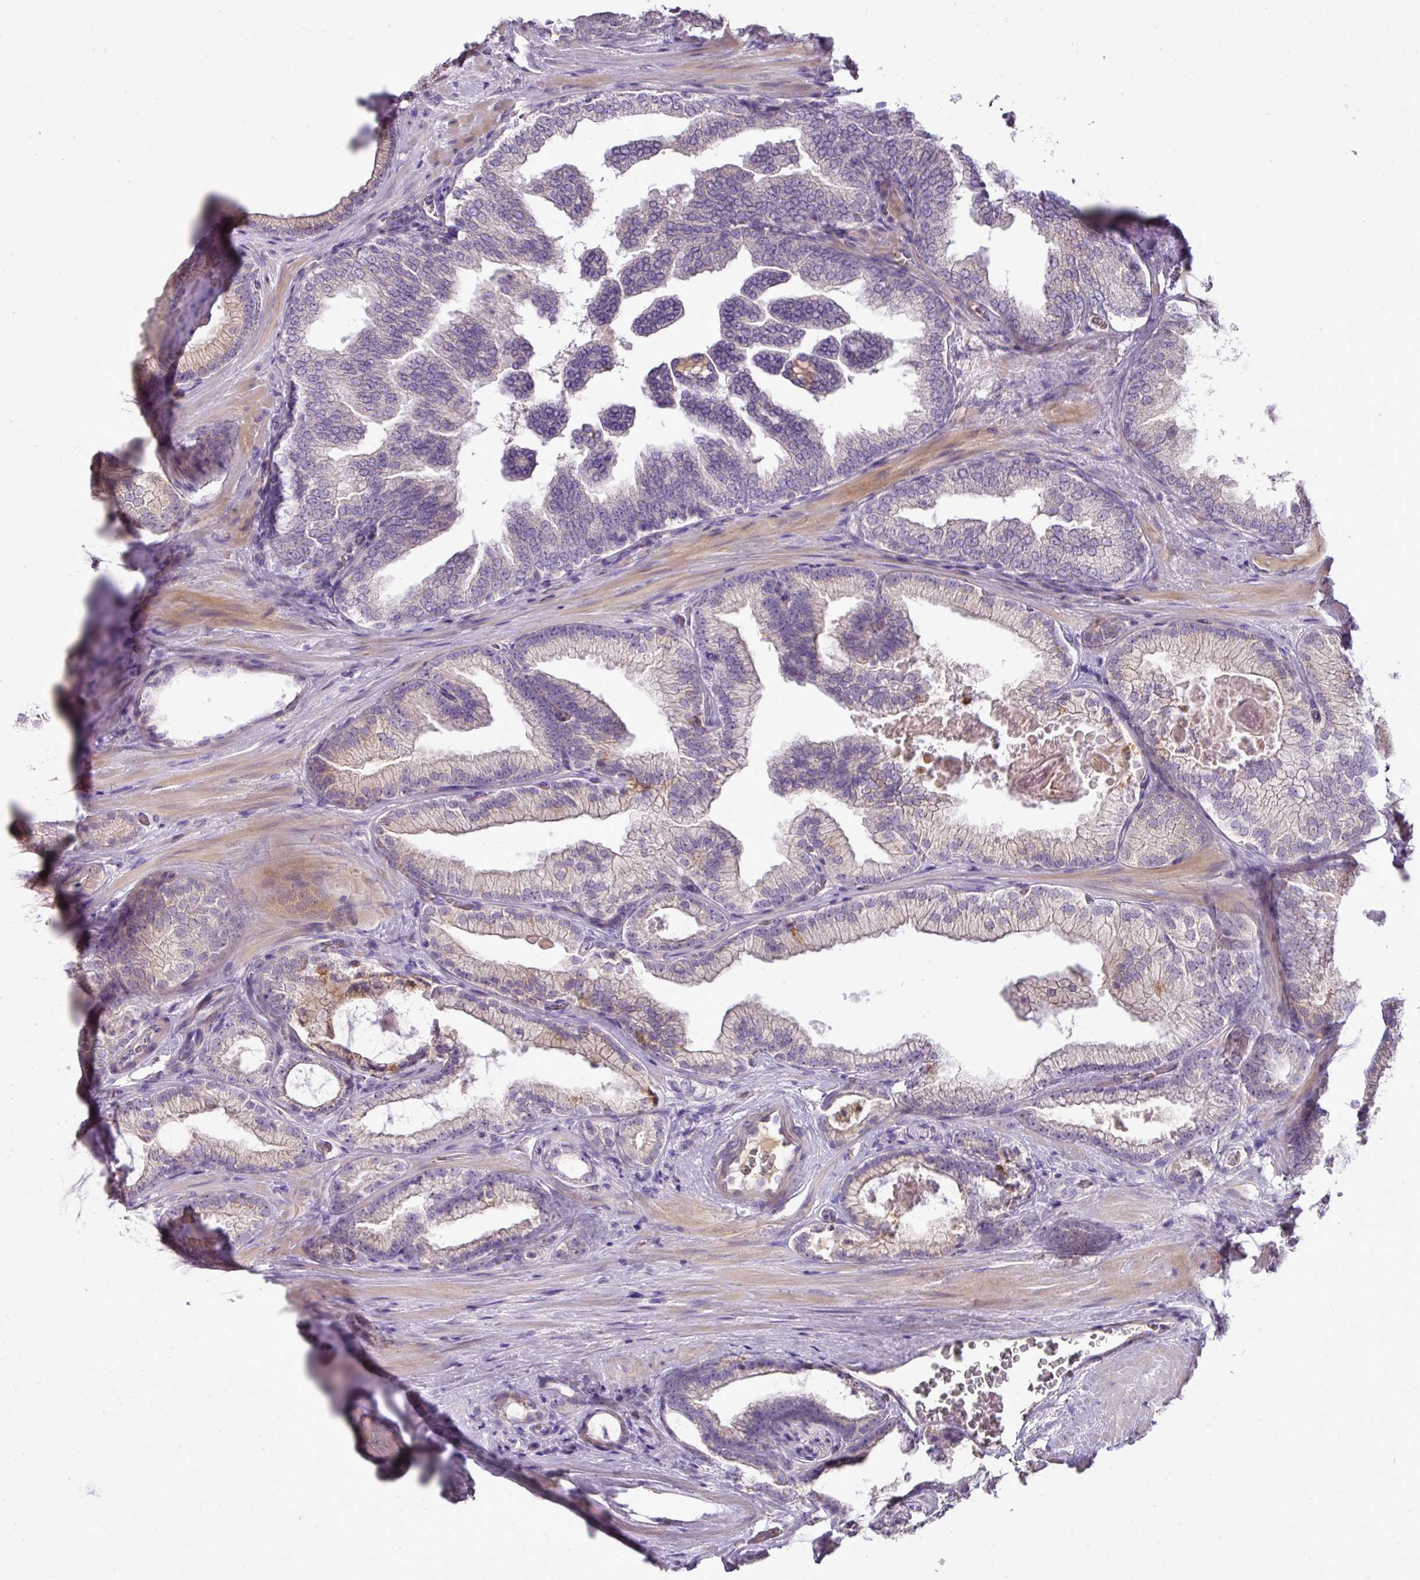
{"staining": {"intensity": "moderate", "quantity": "<25%", "location": "cytoplasmic/membranous"}, "tissue": "prostate cancer", "cell_type": "Tumor cells", "image_type": "cancer", "snomed": [{"axis": "morphology", "description": "Adenocarcinoma, High grade"}, {"axis": "topography", "description": "Prostate"}], "caption": "Adenocarcinoma (high-grade) (prostate) stained with IHC reveals moderate cytoplasmic/membranous expression in approximately <25% of tumor cells.", "gene": "BRINP2", "patient": {"sex": "male", "age": 68}}